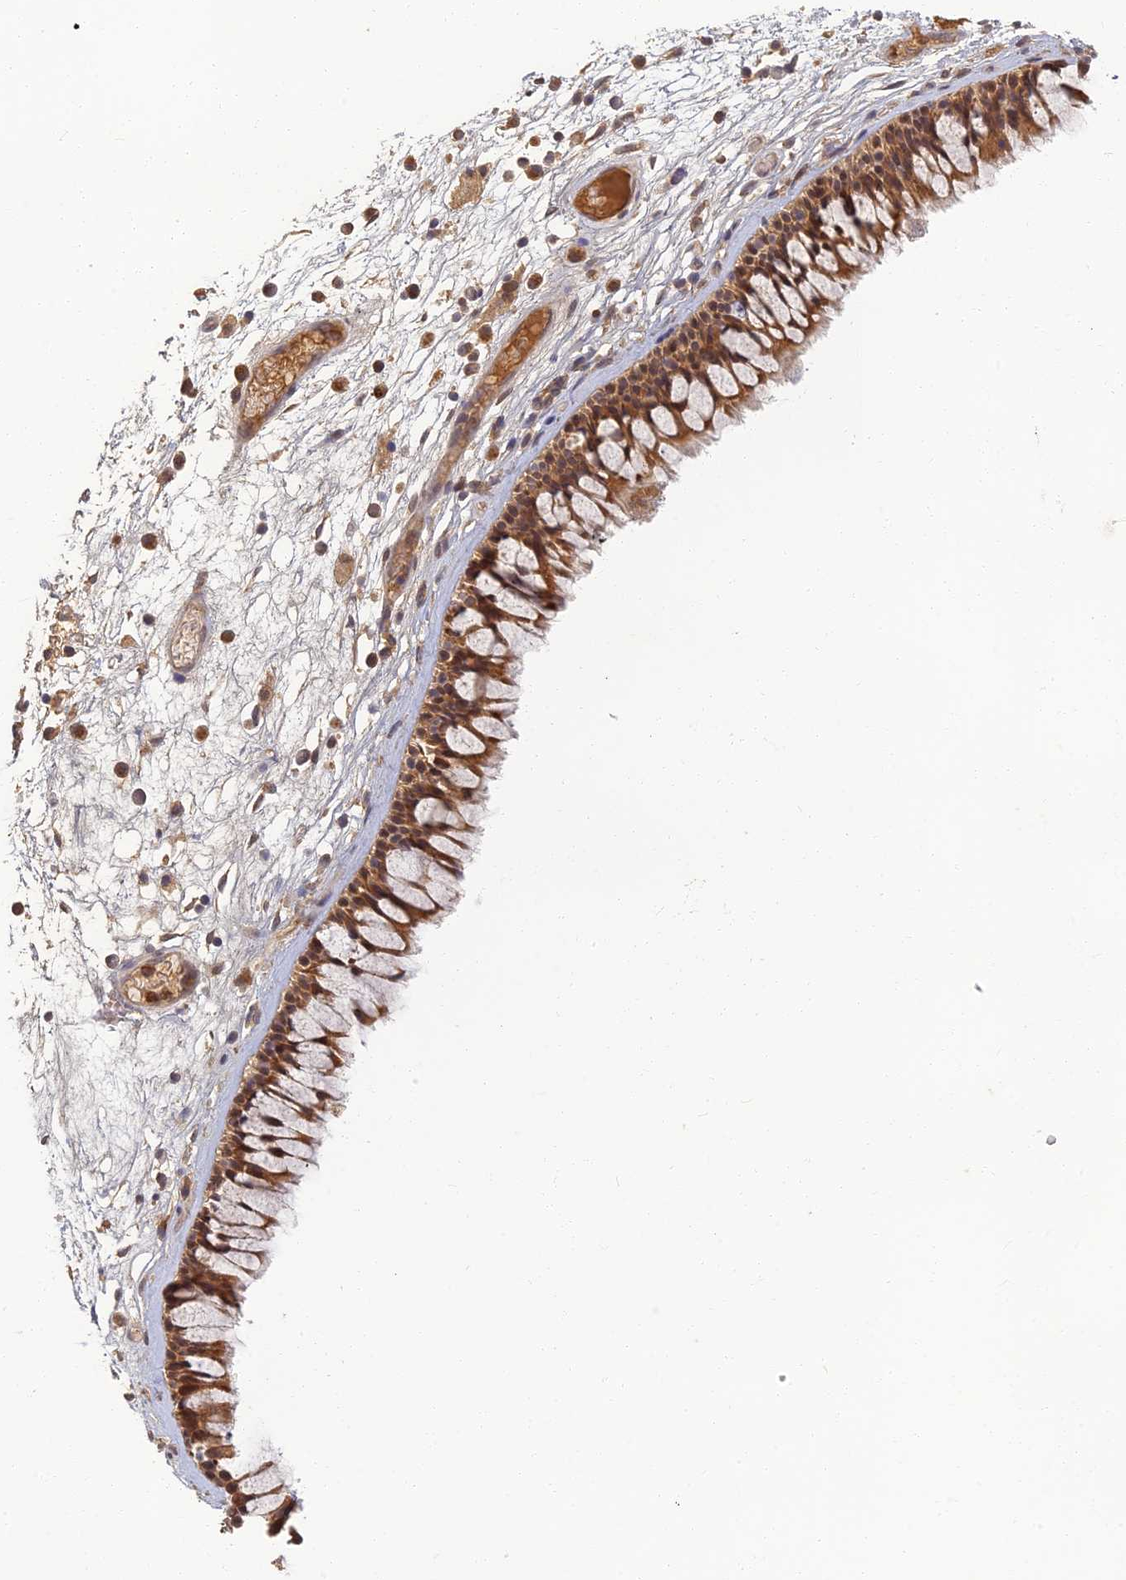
{"staining": {"intensity": "moderate", "quantity": ">75%", "location": "cytoplasmic/membranous"}, "tissue": "nasopharynx", "cell_type": "Respiratory epithelial cells", "image_type": "normal", "snomed": [{"axis": "morphology", "description": "Normal tissue, NOS"}, {"axis": "morphology", "description": "Inflammation, NOS"}, {"axis": "morphology", "description": "Malignant melanoma, Metastatic site"}, {"axis": "topography", "description": "Nasopharynx"}], "caption": "The histopathology image shows immunohistochemical staining of unremarkable nasopharynx. There is moderate cytoplasmic/membranous positivity is identified in approximately >75% of respiratory epithelial cells.", "gene": "RGL3", "patient": {"sex": "male", "age": 70}}